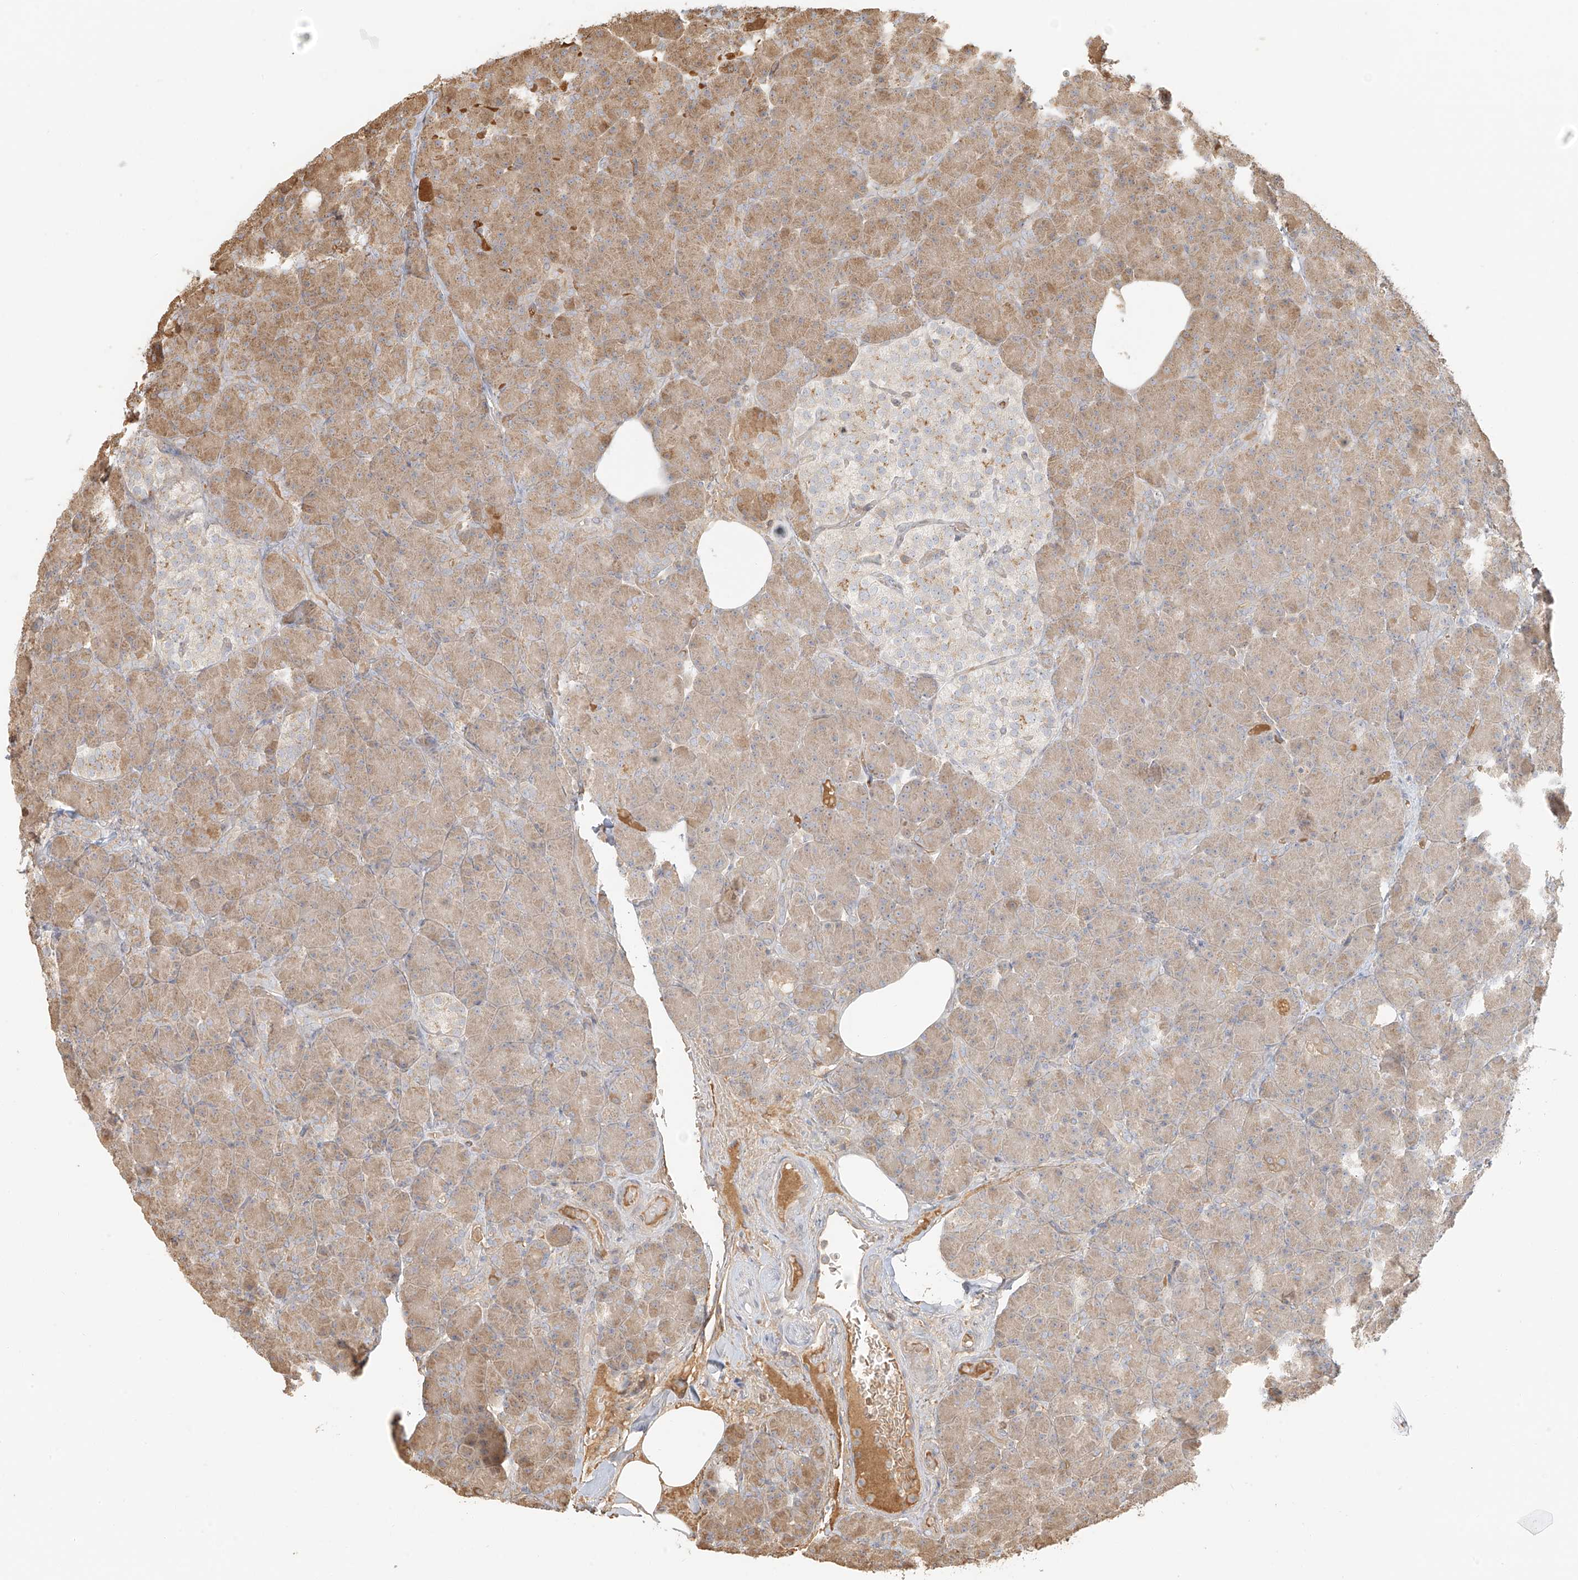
{"staining": {"intensity": "moderate", "quantity": ">75%", "location": "cytoplasmic/membranous"}, "tissue": "pancreas", "cell_type": "Exocrine glandular cells", "image_type": "normal", "snomed": [{"axis": "morphology", "description": "Normal tissue, NOS"}, {"axis": "topography", "description": "Pancreas"}], "caption": "IHC histopathology image of normal pancreas: human pancreas stained using immunohistochemistry (IHC) displays medium levels of moderate protein expression localized specifically in the cytoplasmic/membranous of exocrine glandular cells, appearing as a cytoplasmic/membranous brown color.", "gene": "UPK1B", "patient": {"sex": "female", "age": 43}}